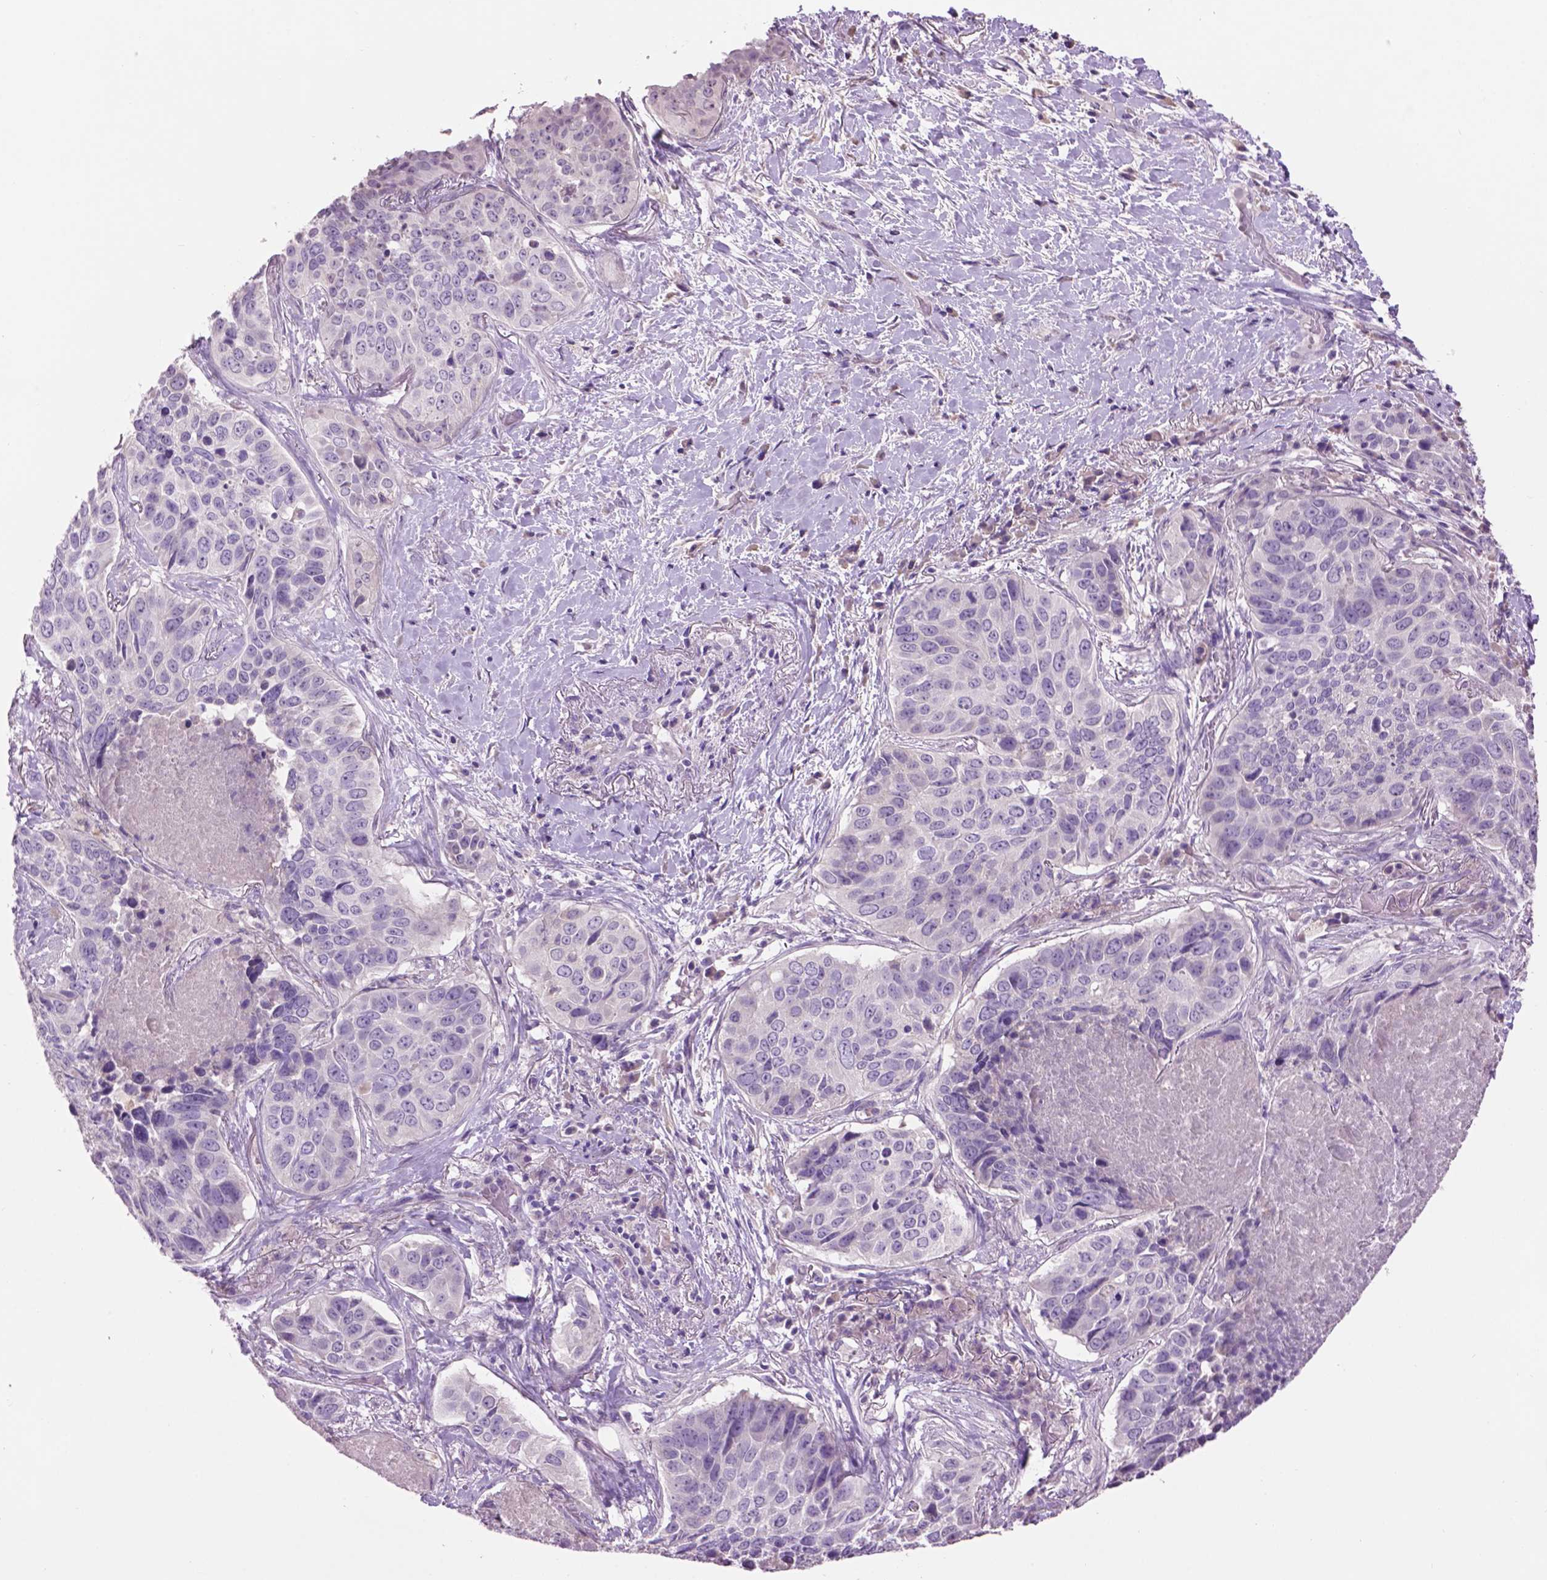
{"staining": {"intensity": "negative", "quantity": "none", "location": "none"}, "tissue": "lung cancer", "cell_type": "Tumor cells", "image_type": "cancer", "snomed": [{"axis": "morphology", "description": "Normal tissue, NOS"}, {"axis": "morphology", "description": "Squamous cell carcinoma, NOS"}, {"axis": "topography", "description": "Bronchus"}, {"axis": "topography", "description": "Lung"}], "caption": "A histopathology image of lung squamous cell carcinoma stained for a protein displays no brown staining in tumor cells. Brightfield microscopy of IHC stained with DAB (3,3'-diaminobenzidine) (brown) and hematoxylin (blue), captured at high magnification.", "gene": "CRYBA4", "patient": {"sex": "male", "age": 64}}